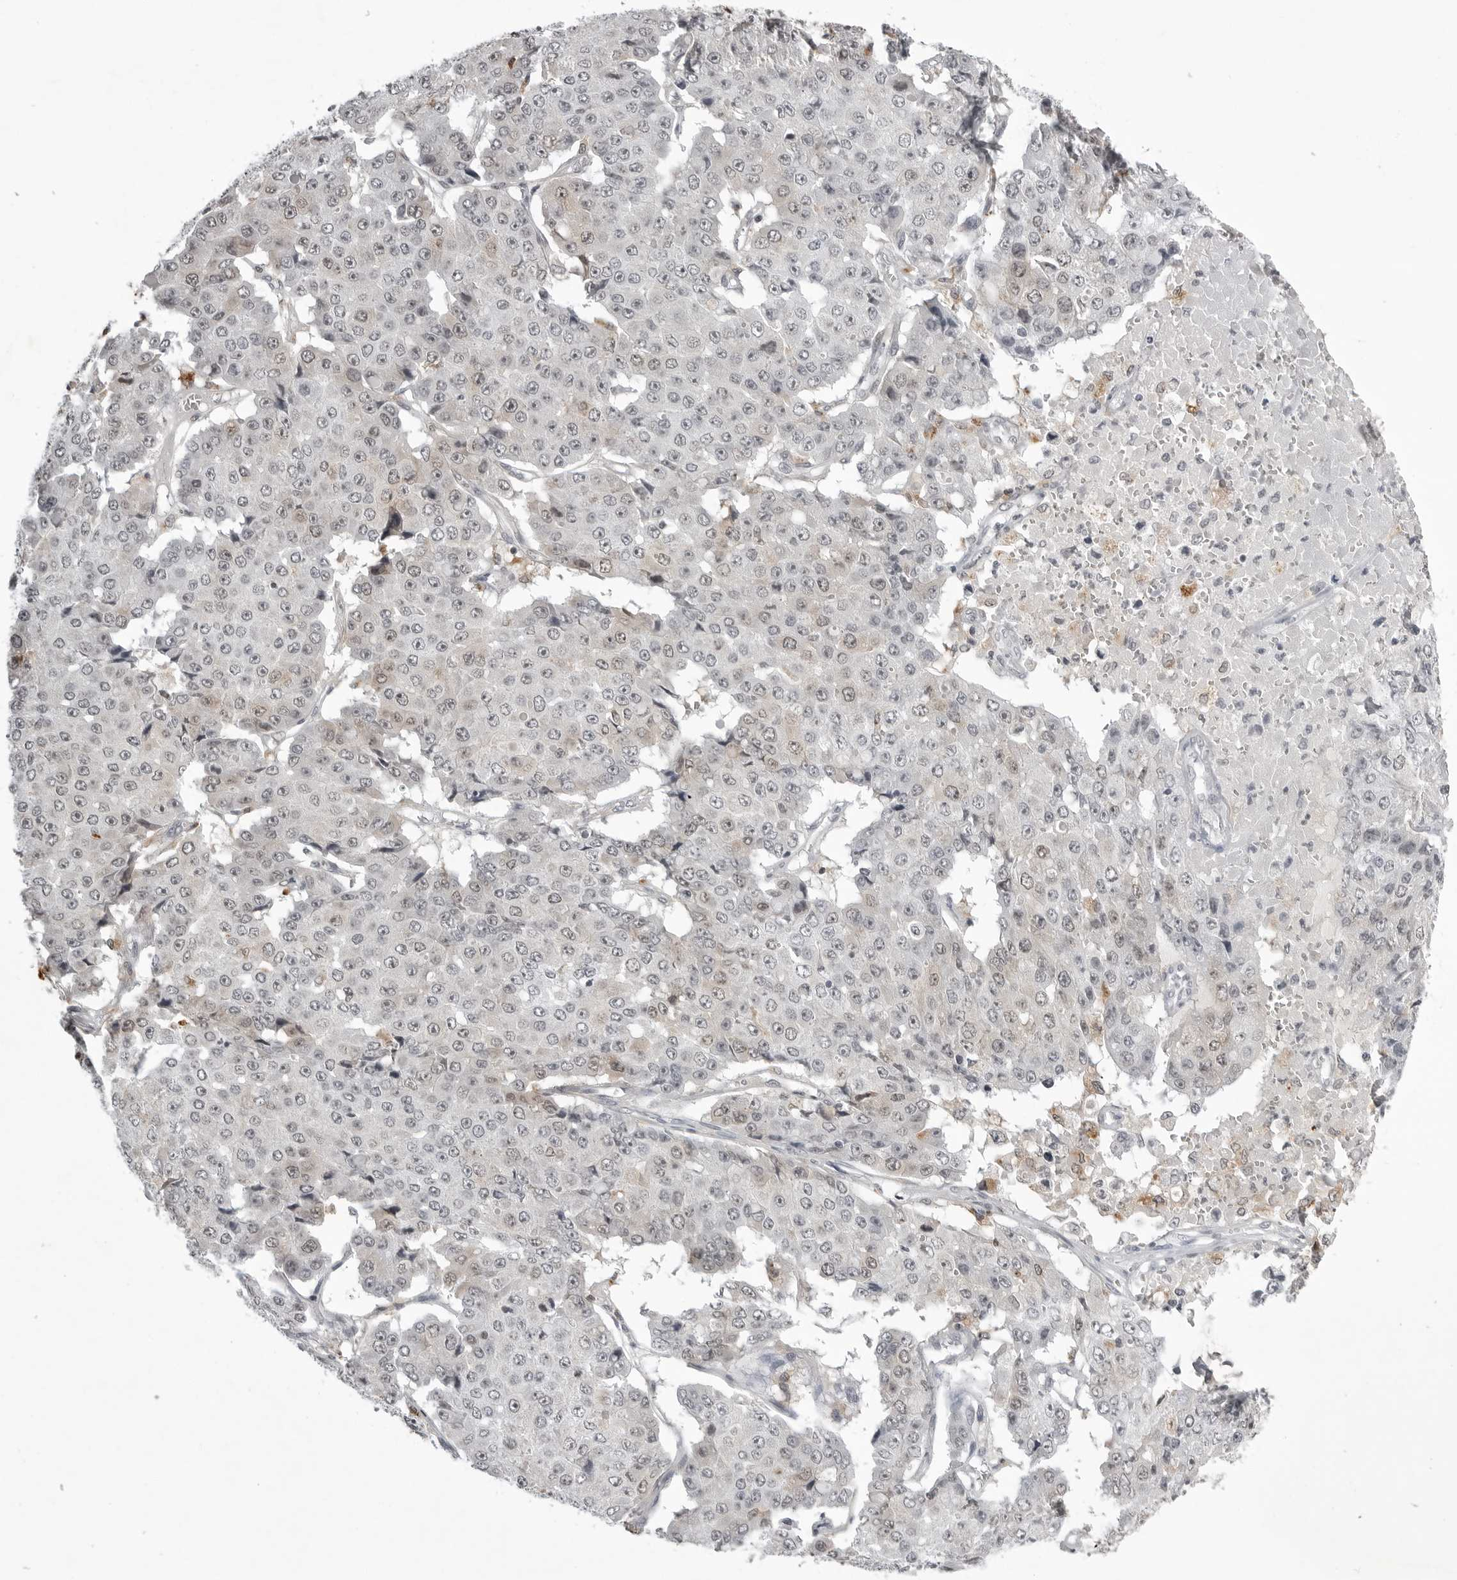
{"staining": {"intensity": "weak", "quantity": "<25%", "location": "cytoplasmic/membranous"}, "tissue": "pancreatic cancer", "cell_type": "Tumor cells", "image_type": "cancer", "snomed": [{"axis": "morphology", "description": "Adenocarcinoma, NOS"}, {"axis": "topography", "description": "Pancreas"}], "caption": "Immunohistochemical staining of adenocarcinoma (pancreatic) exhibits no significant staining in tumor cells.", "gene": "RRM1", "patient": {"sex": "male", "age": 50}}